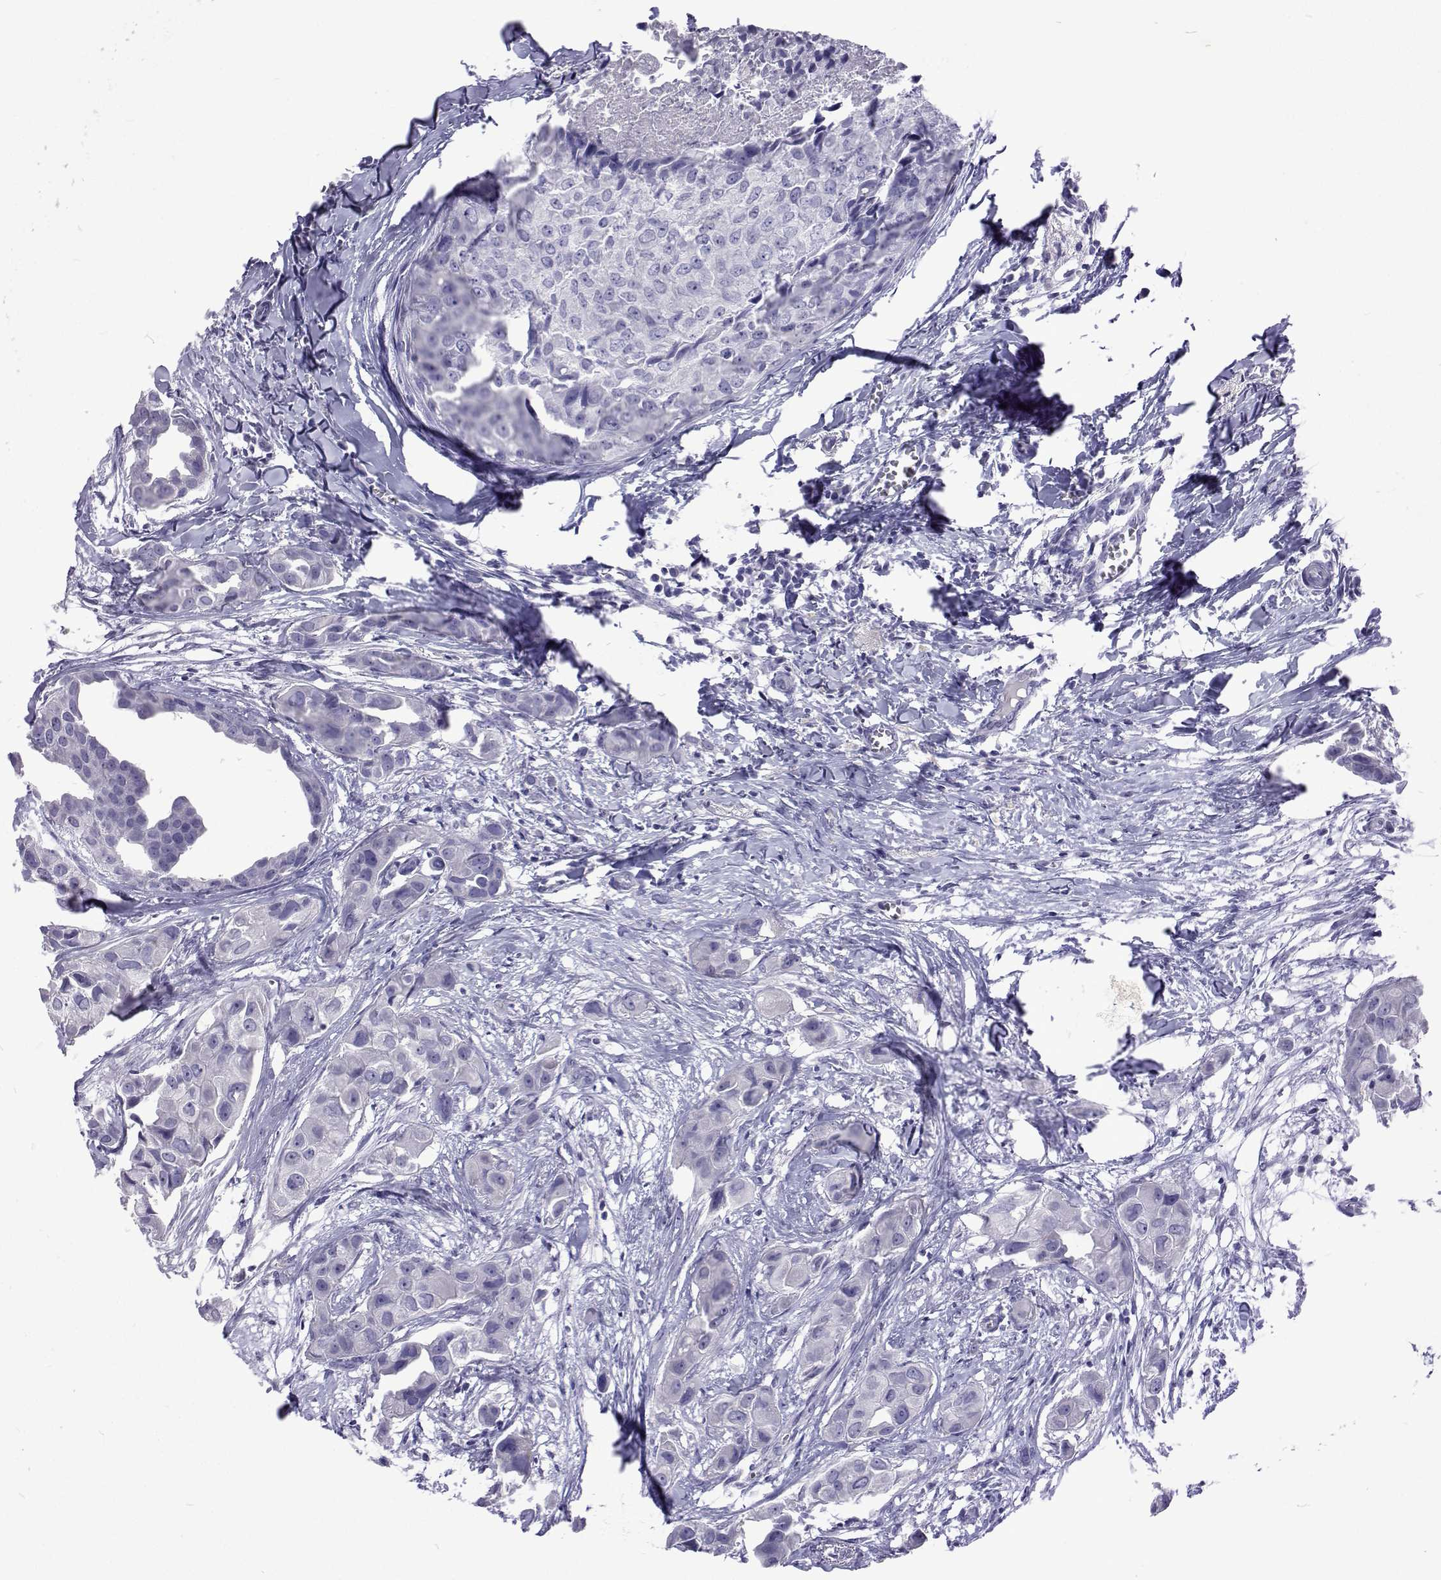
{"staining": {"intensity": "negative", "quantity": "none", "location": "none"}, "tissue": "breast cancer", "cell_type": "Tumor cells", "image_type": "cancer", "snomed": [{"axis": "morphology", "description": "Duct carcinoma"}, {"axis": "topography", "description": "Breast"}], "caption": "The image displays no significant expression in tumor cells of breast cancer.", "gene": "UMODL1", "patient": {"sex": "female", "age": 38}}